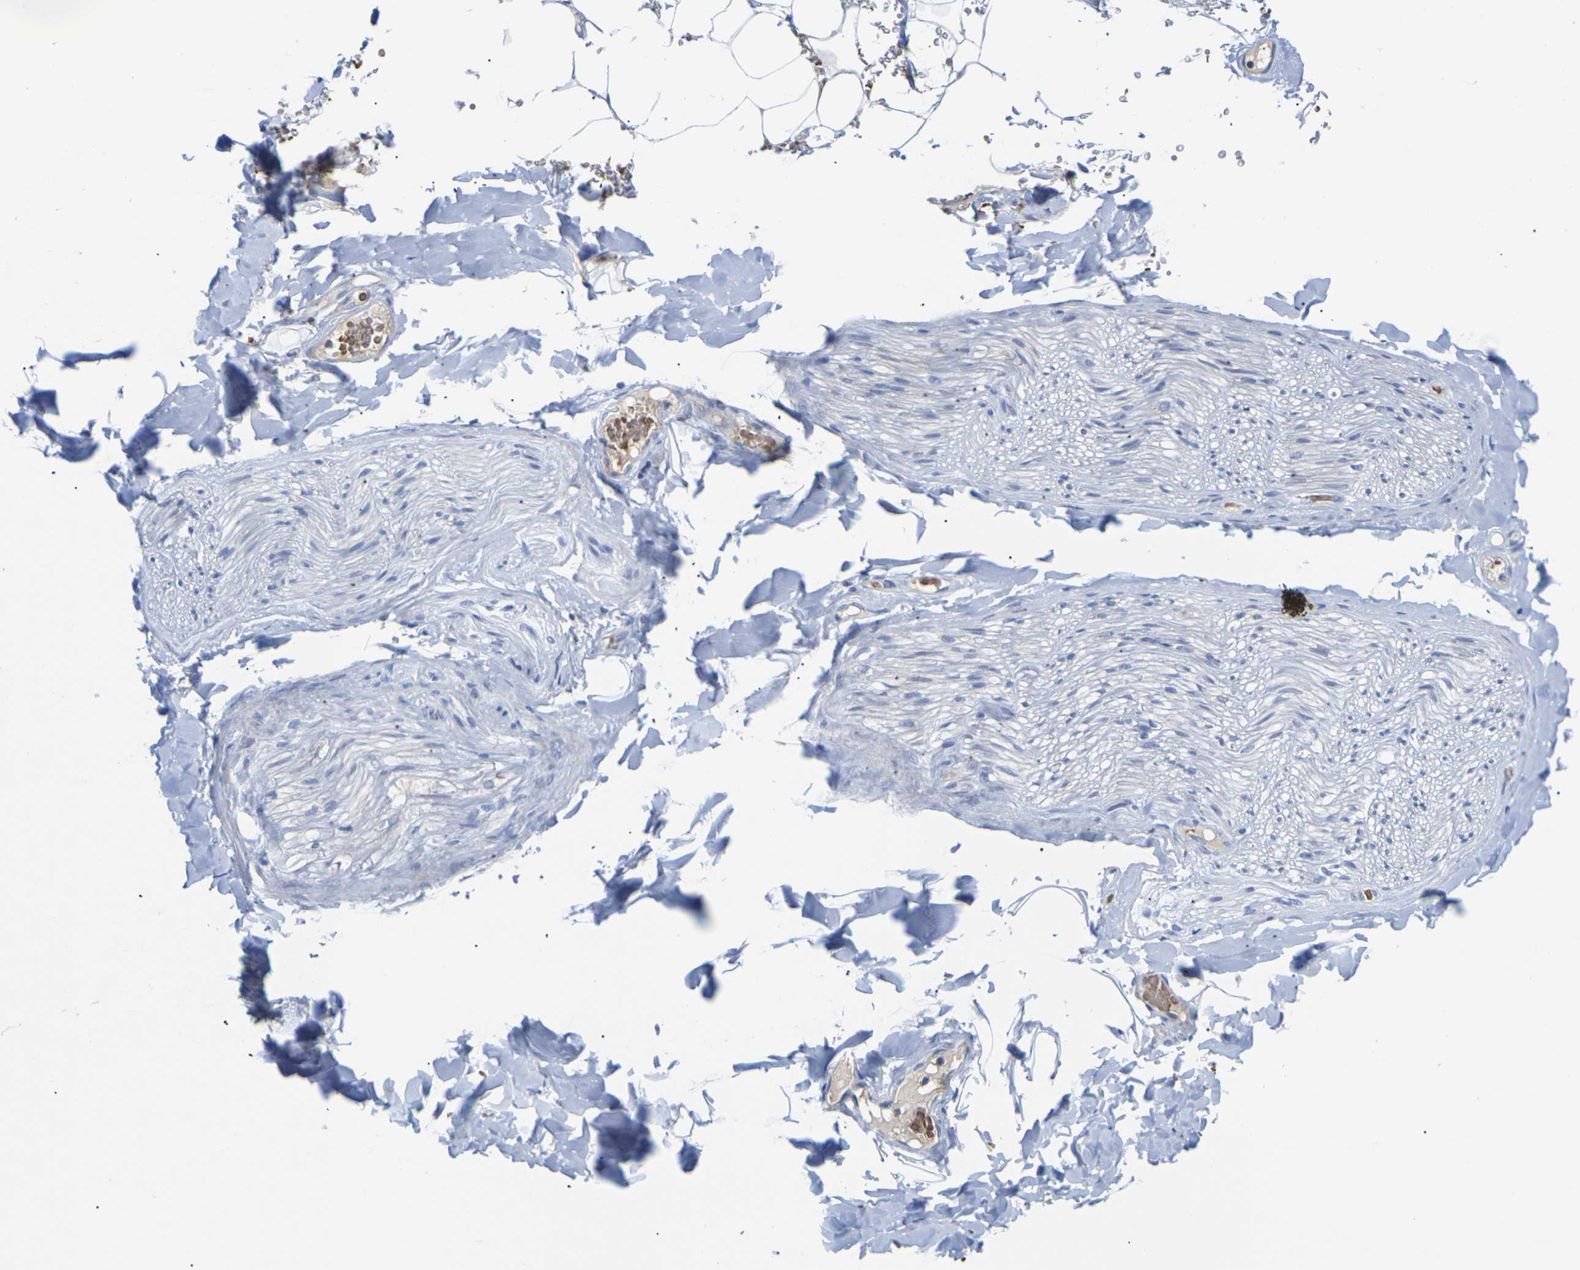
{"staining": {"intensity": "negative", "quantity": "none", "location": "none"}, "tissue": "adipose tissue", "cell_type": "Adipocytes", "image_type": "normal", "snomed": [{"axis": "morphology", "description": "Normal tissue, NOS"}, {"axis": "topography", "description": "Peripheral nerve tissue"}], "caption": "Human adipose tissue stained for a protein using IHC shows no positivity in adipocytes.", "gene": "TMCO4", "patient": {"sex": "male", "age": 70}}